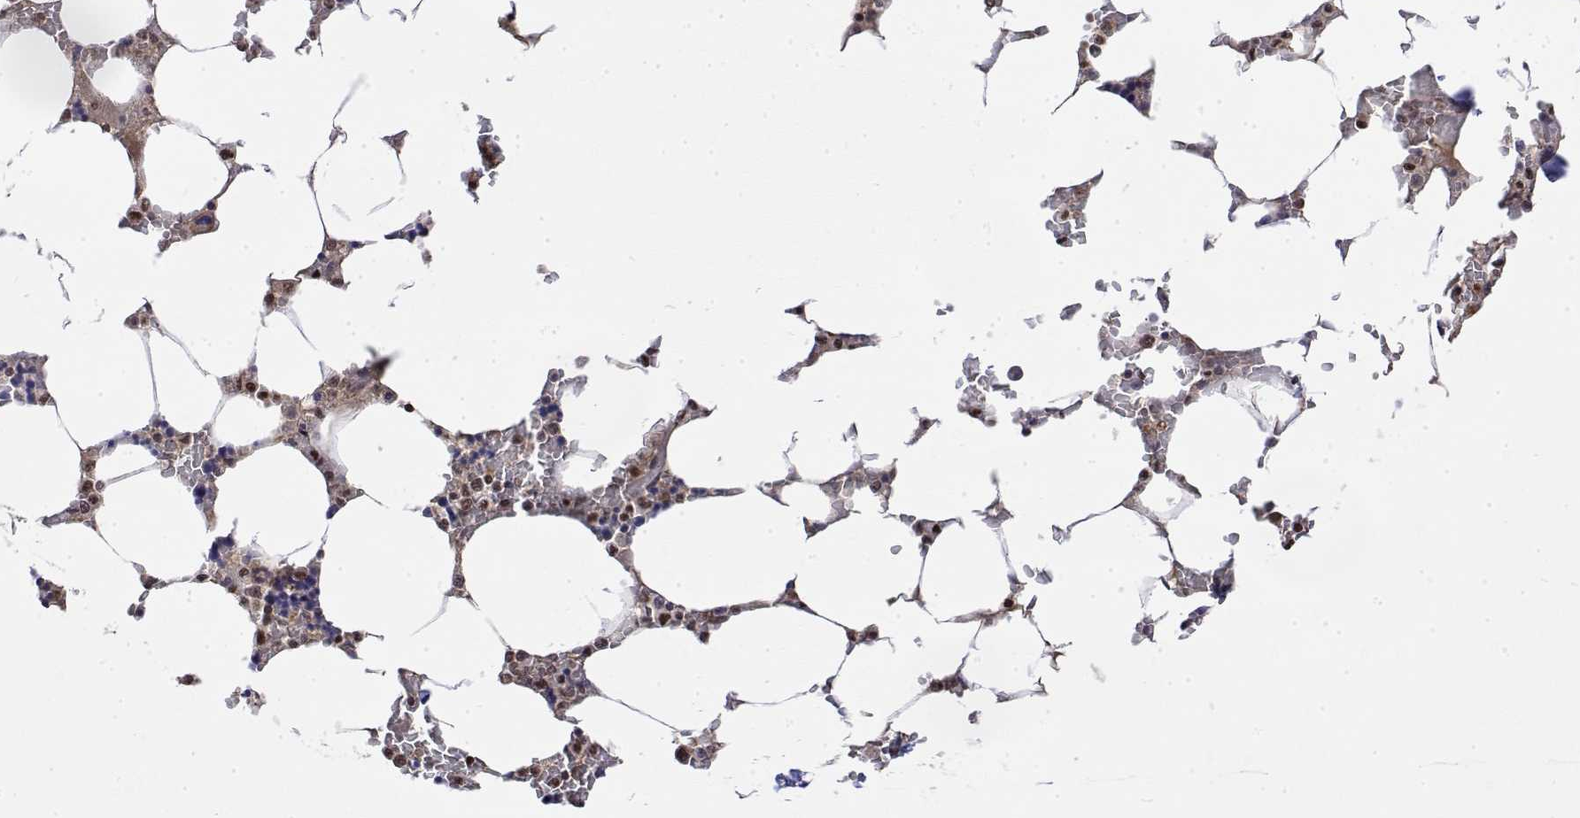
{"staining": {"intensity": "moderate", "quantity": "<25%", "location": "nuclear"}, "tissue": "bone marrow", "cell_type": "Hematopoietic cells", "image_type": "normal", "snomed": [{"axis": "morphology", "description": "Normal tissue, NOS"}, {"axis": "topography", "description": "Bone marrow"}], "caption": "A histopathology image showing moderate nuclear positivity in approximately <25% of hematopoietic cells in normal bone marrow, as visualized by brown immunohistochemical staining.", "gene": "TPI1", "patient": {"sex": "male", "age": 64}}